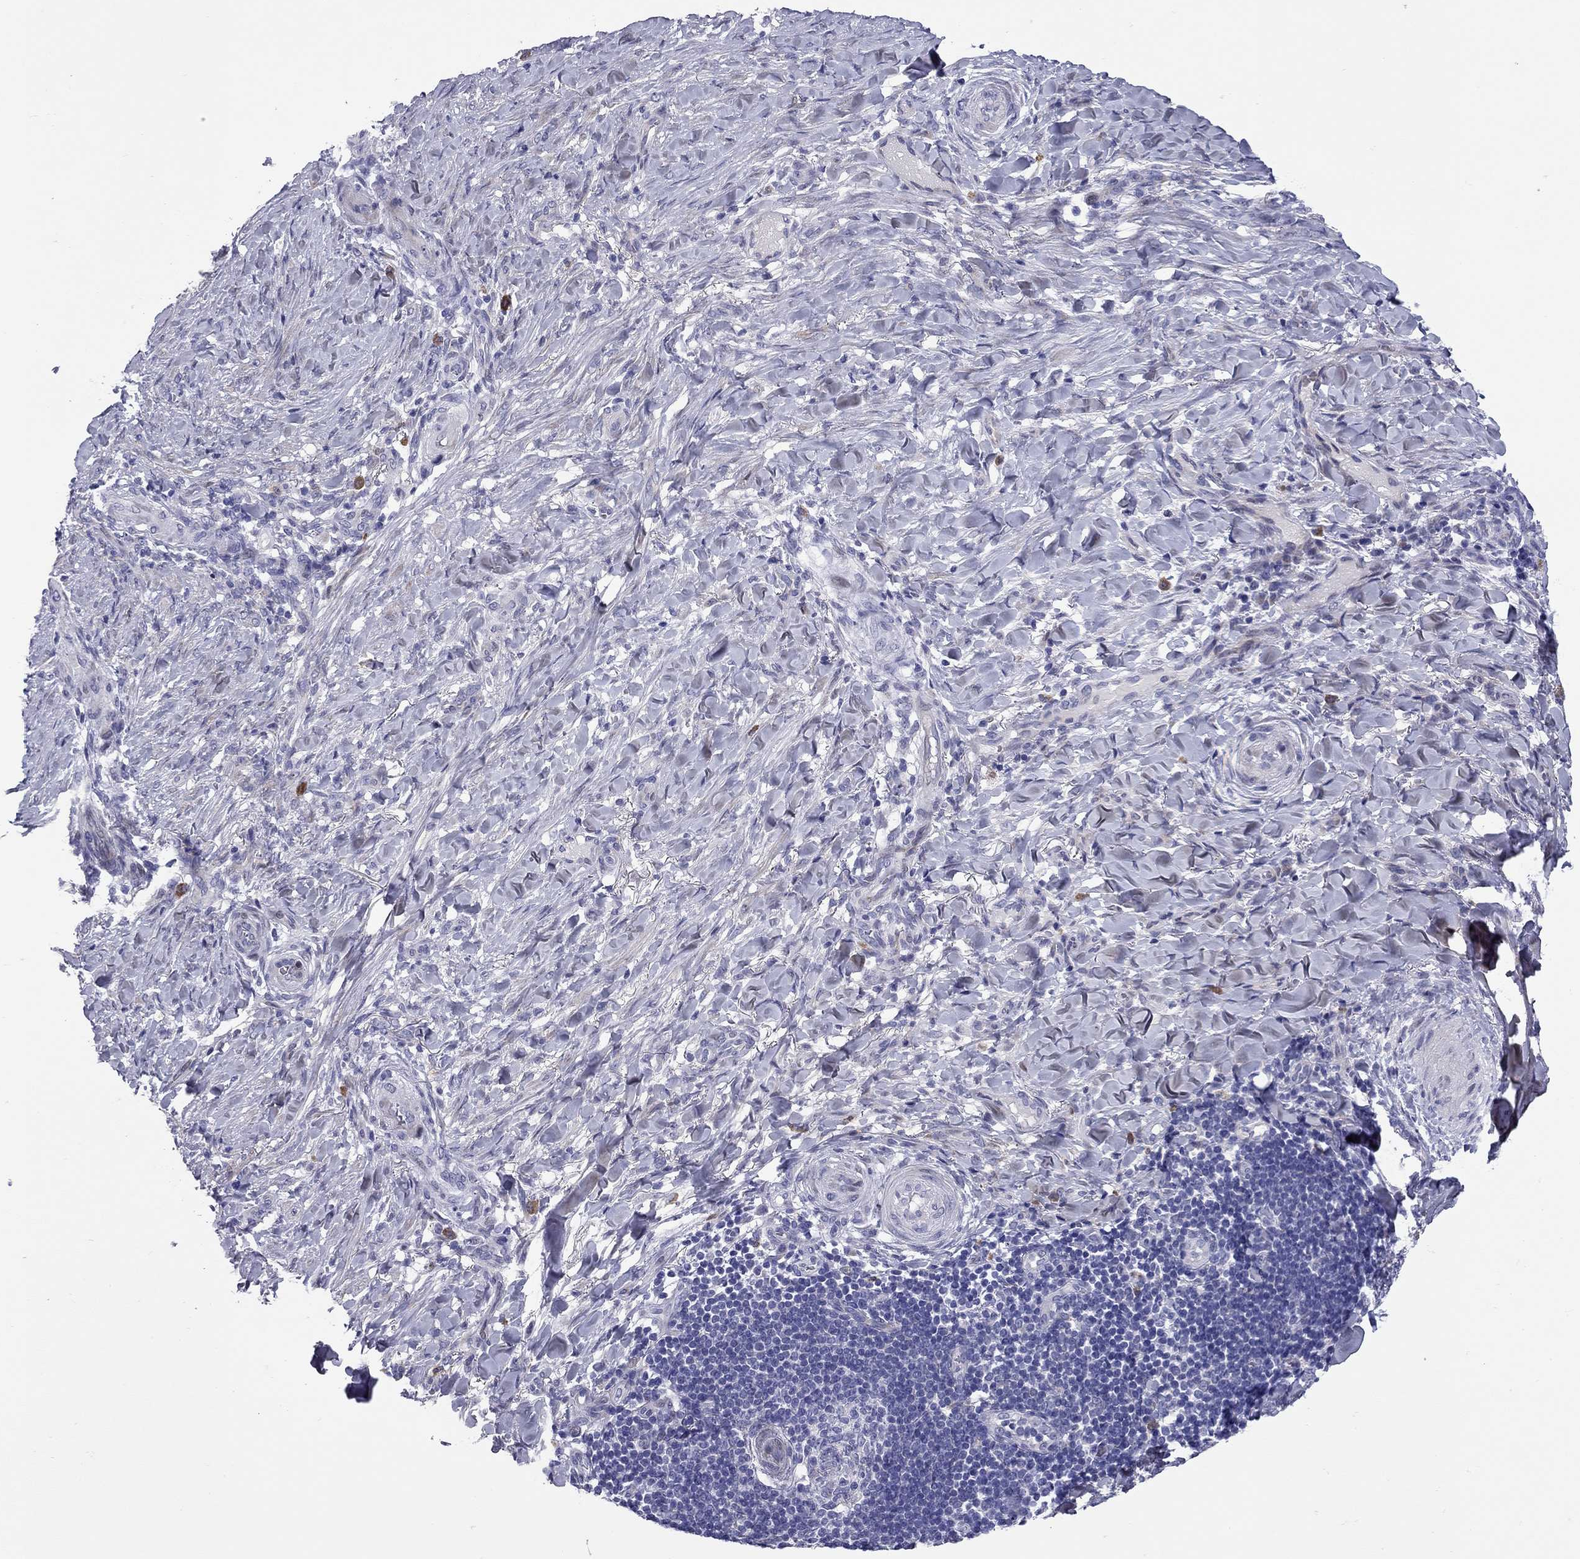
{"staining": {"intensity": "negative", "quantity": "none", "location": "none"}, "tissue": "skin cancer", "cell_type": "Tumor cells", "image_type": "cancer", "snomed": [{"axis": "morphology", "description": "Basal cell carcinoma"}, {"axis": "topography", "description": "Skin"}], "caption": "Tumor cells are negative for protein expression in human skin basal cell carcinoma. (Brightfield microscopy of DAB immunohistochemistry (IHC) at high magnification).", "gene": "C8orf88", "patient": {"sex": "female", "age": 69}}